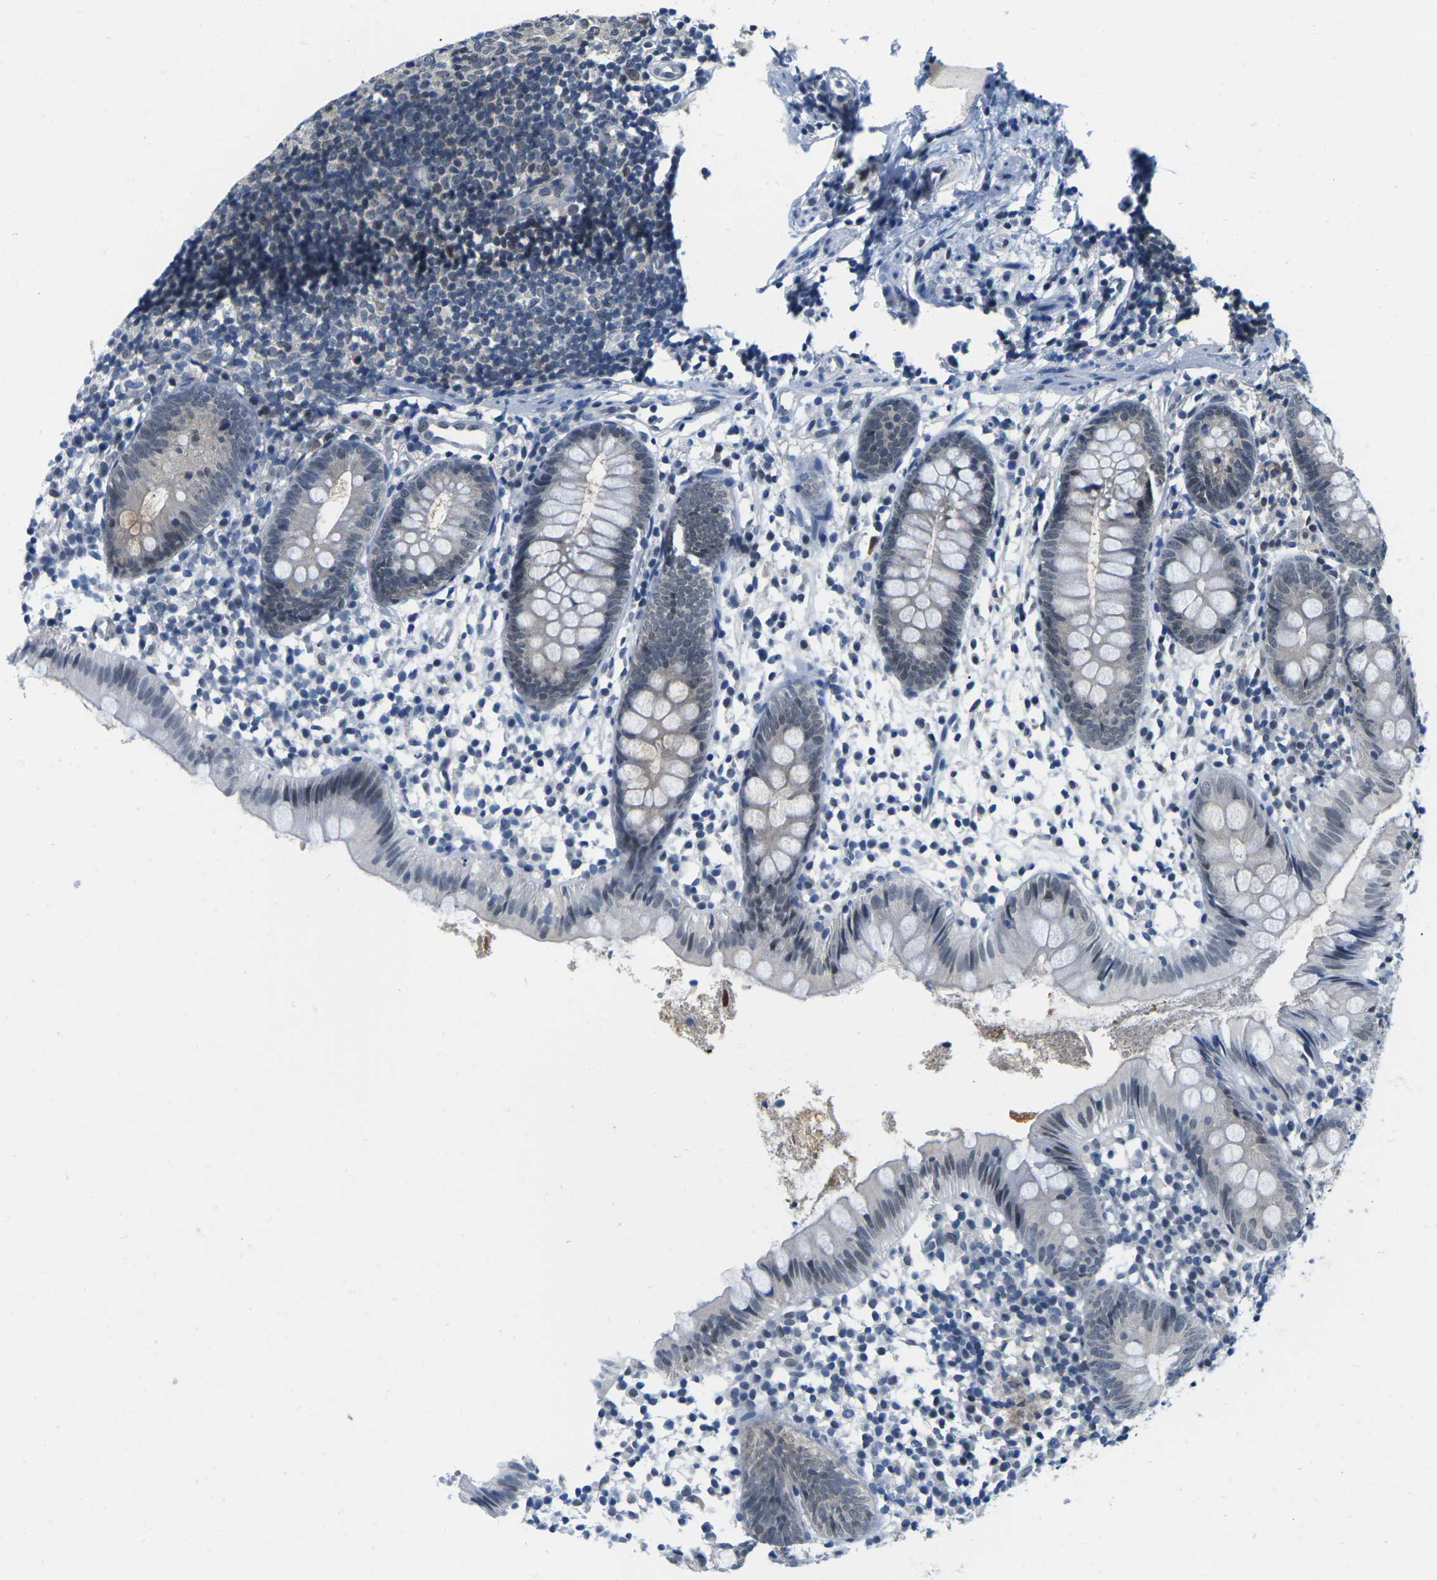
{"staining": {"intensity": "weak", "quantity": "25%-75%", "location": "nuclear"}, "tissue": "appendix", "cell_type": "Glandular cells", "image_type": "normal", "snomed": [{"axis": "morphology", "description": "Normal tissue, NOS"}, {"axis": "topography", "description": "Appendix"}], "caption": "This histopathology image exhibits unremarkable appendix stained with immunohistochemistry (IHC) to label a protein in brown. The nuclear of glandular cells show weak positivity for the protein. Nuclei are counter-stained blue.", "gene": "UBA7", "patient": {"sex": "female", "age": 20}}